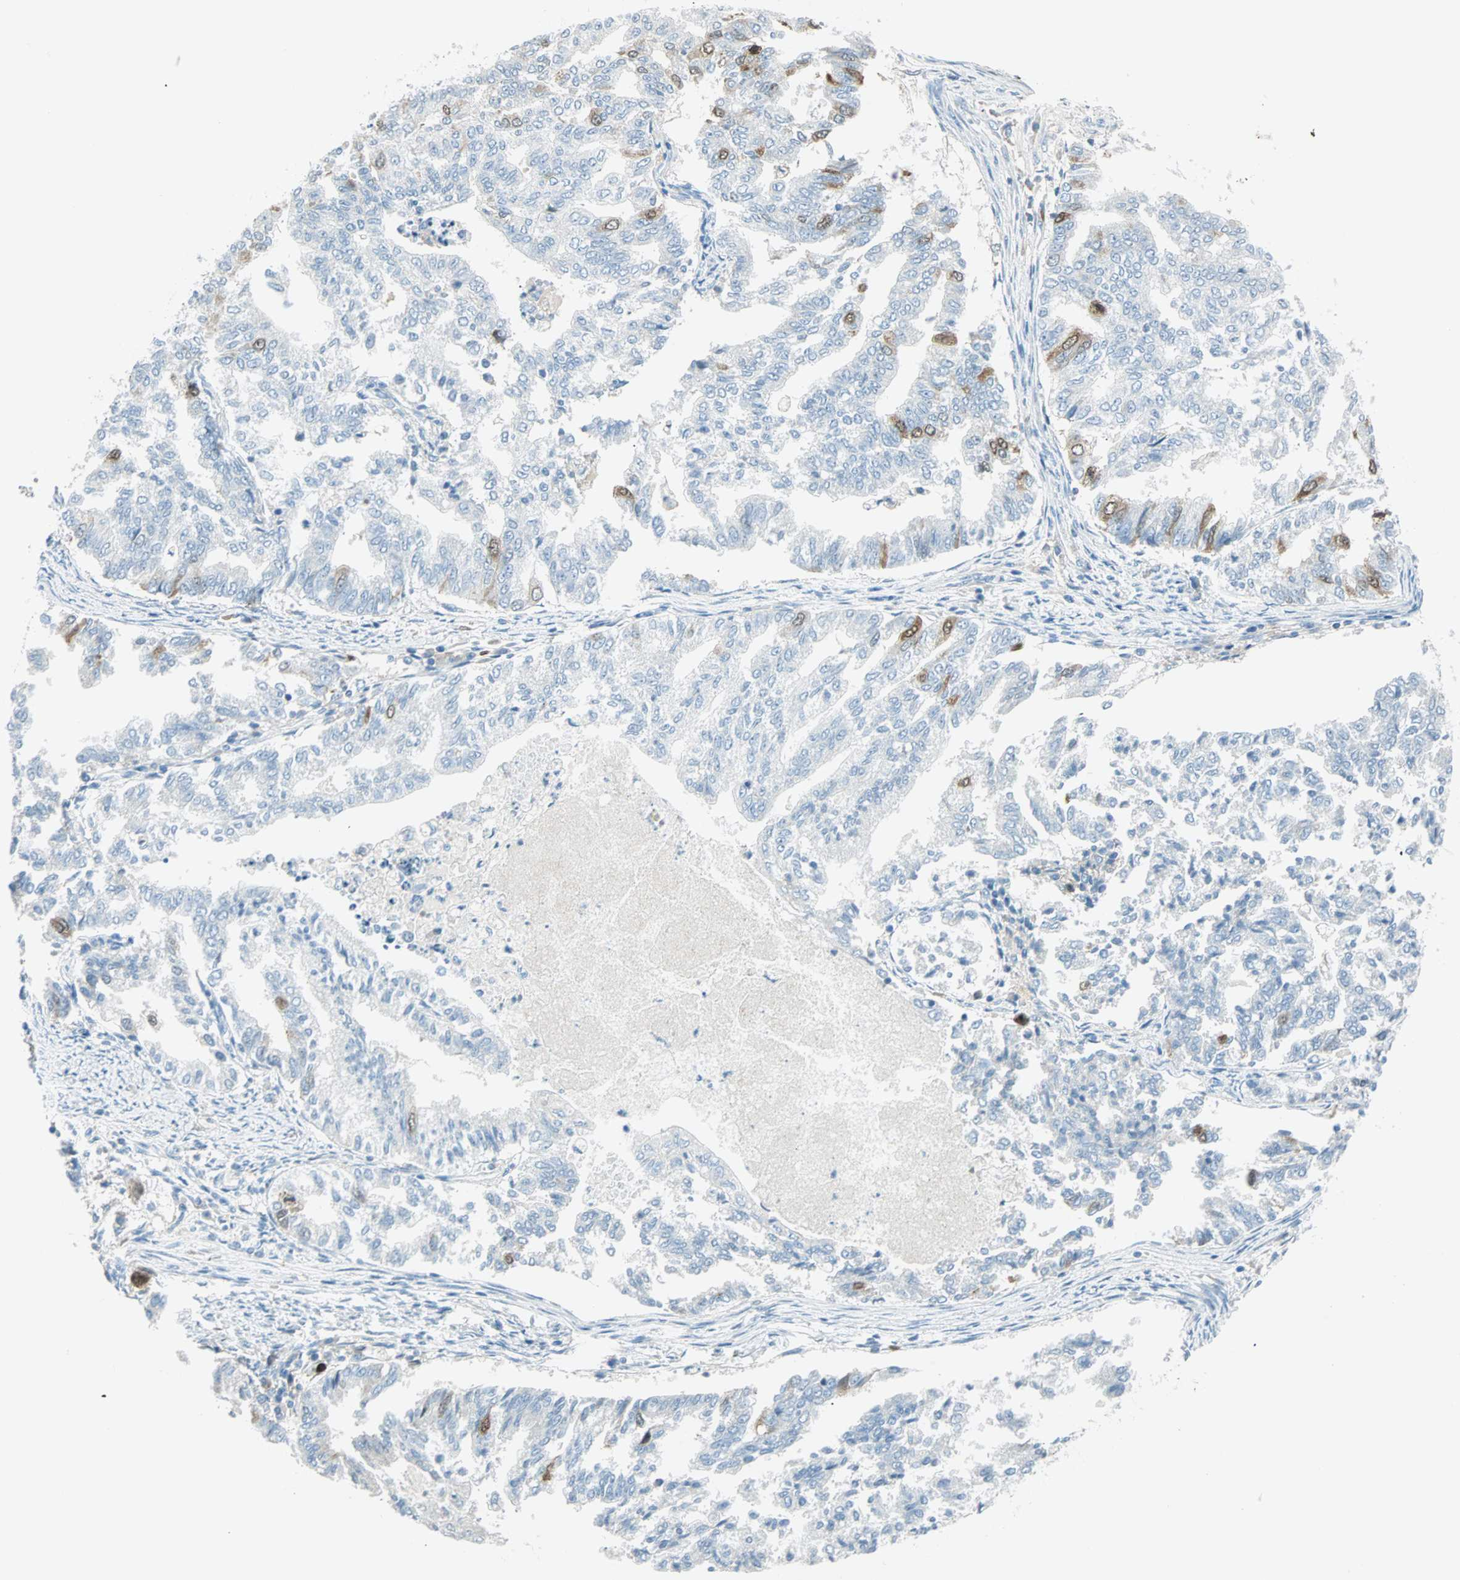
{"staining": {"intensity": "weak", "quantity": "<25%", "location": "cytoplasmic/membranous"}, "tissue": "endometrial cancer", "cell_type": "Tumor cells", "image_type": "cancer", "snomed": [{"axis": "morphology", "description": "Adenocarcinoma, NOS"}, {"axis": "topography", "description": "Endometrium"}], "caption": "The image demonstrates no significant positivity in tumor cells of adenocarcinoma (endometrial). (Brightfield microscopy of DAB immunohistochemistry at high magnification).", "gene": "PTTG1", "patient": {"sex": "female", "age": 79}}